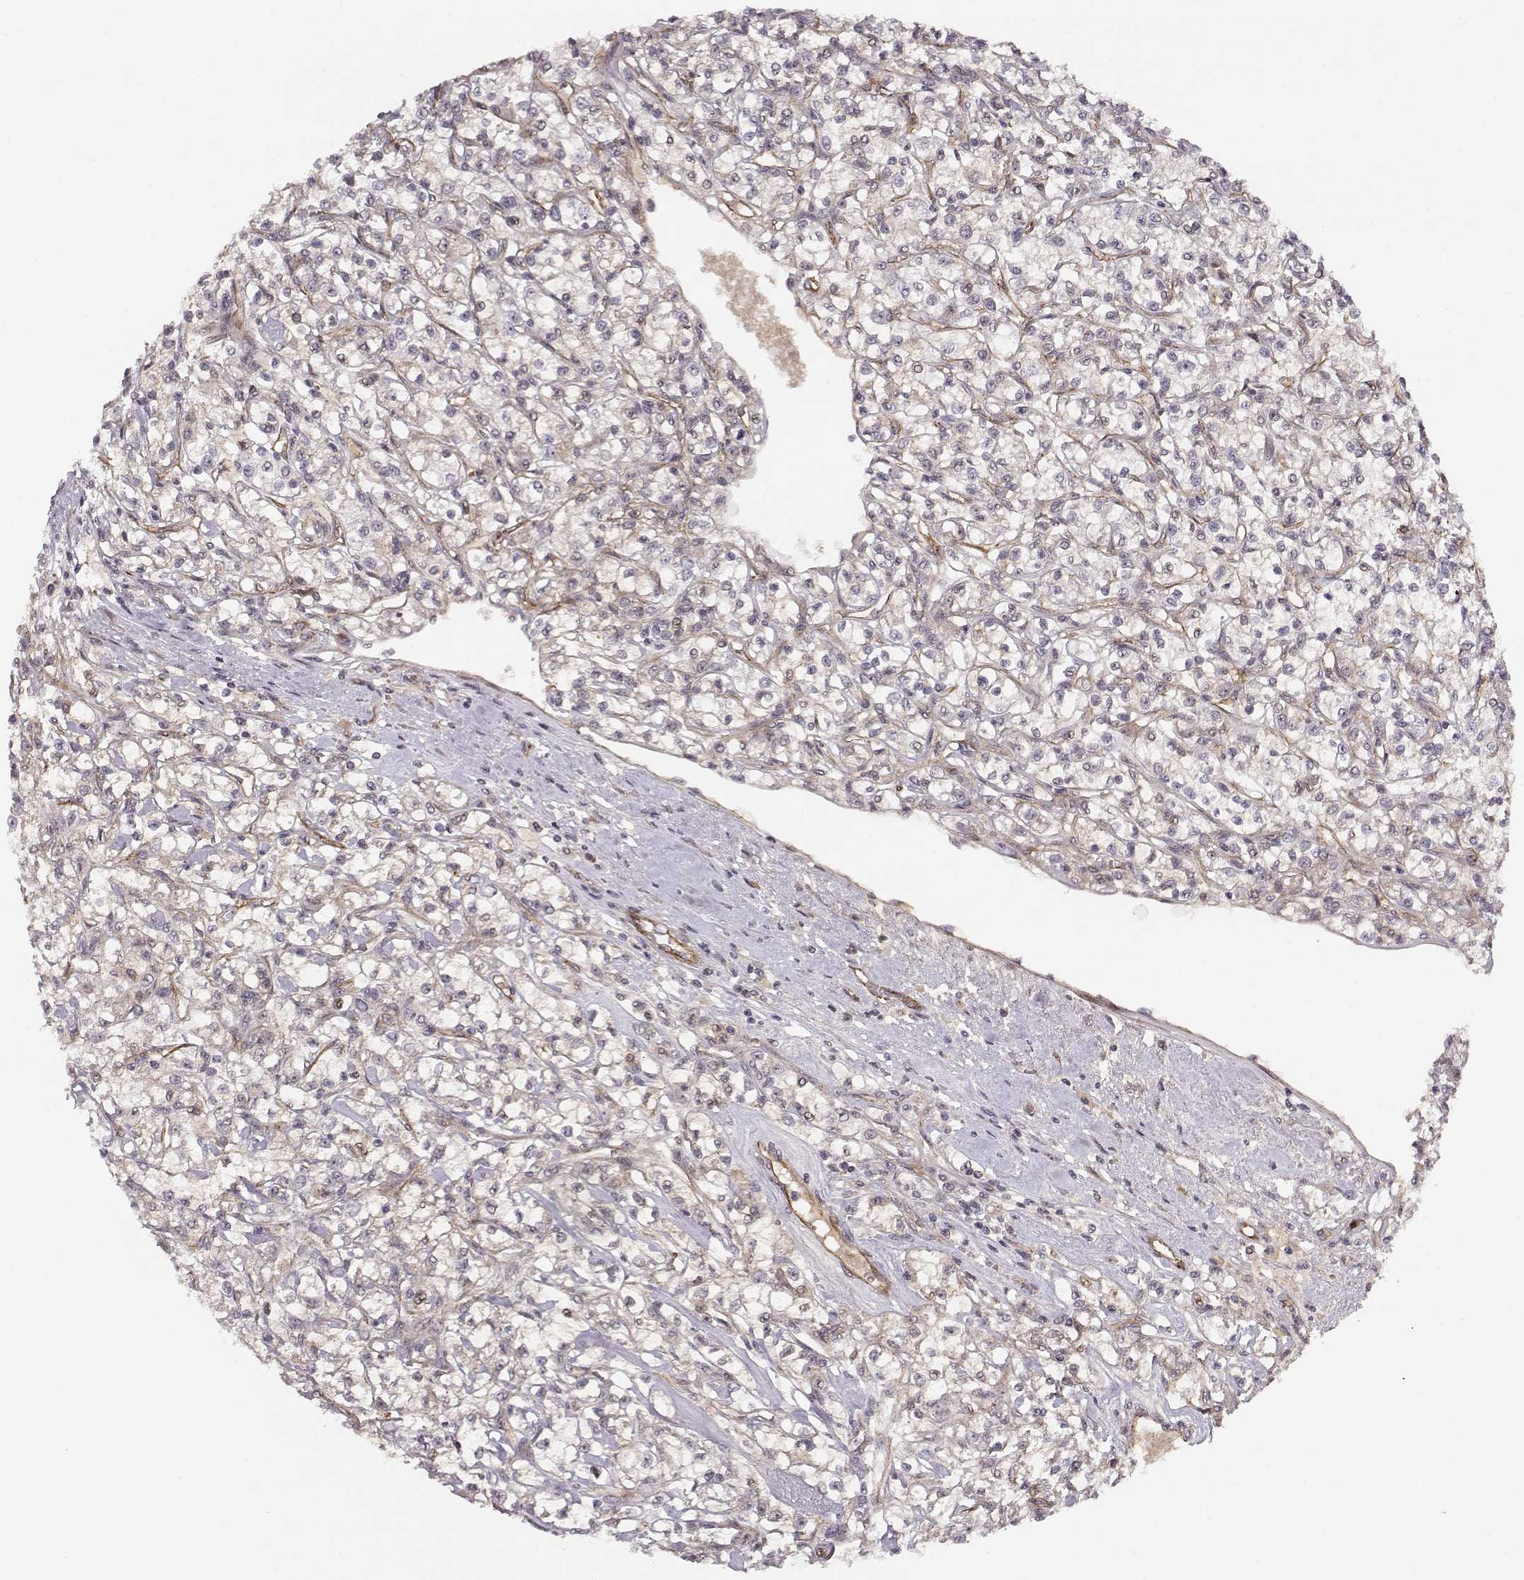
{"staining": {"intensity": "negative", "quantity": "none", "location": "none"}, "tissue": "renal cancer", "cell_type": "Tumor cells", "image_type": "cancer", "snomed": [{"axis": "morphology", "description": "Adenocarcinoma, NOS"}, {"axis": "topography", "description": "Kidney"}], "caption": "The image shows no staining of tumor cells in renal cancer (adenocarcinoma).", "gene": "CIR1", "patient": {"sex": "female", "age": 59}}